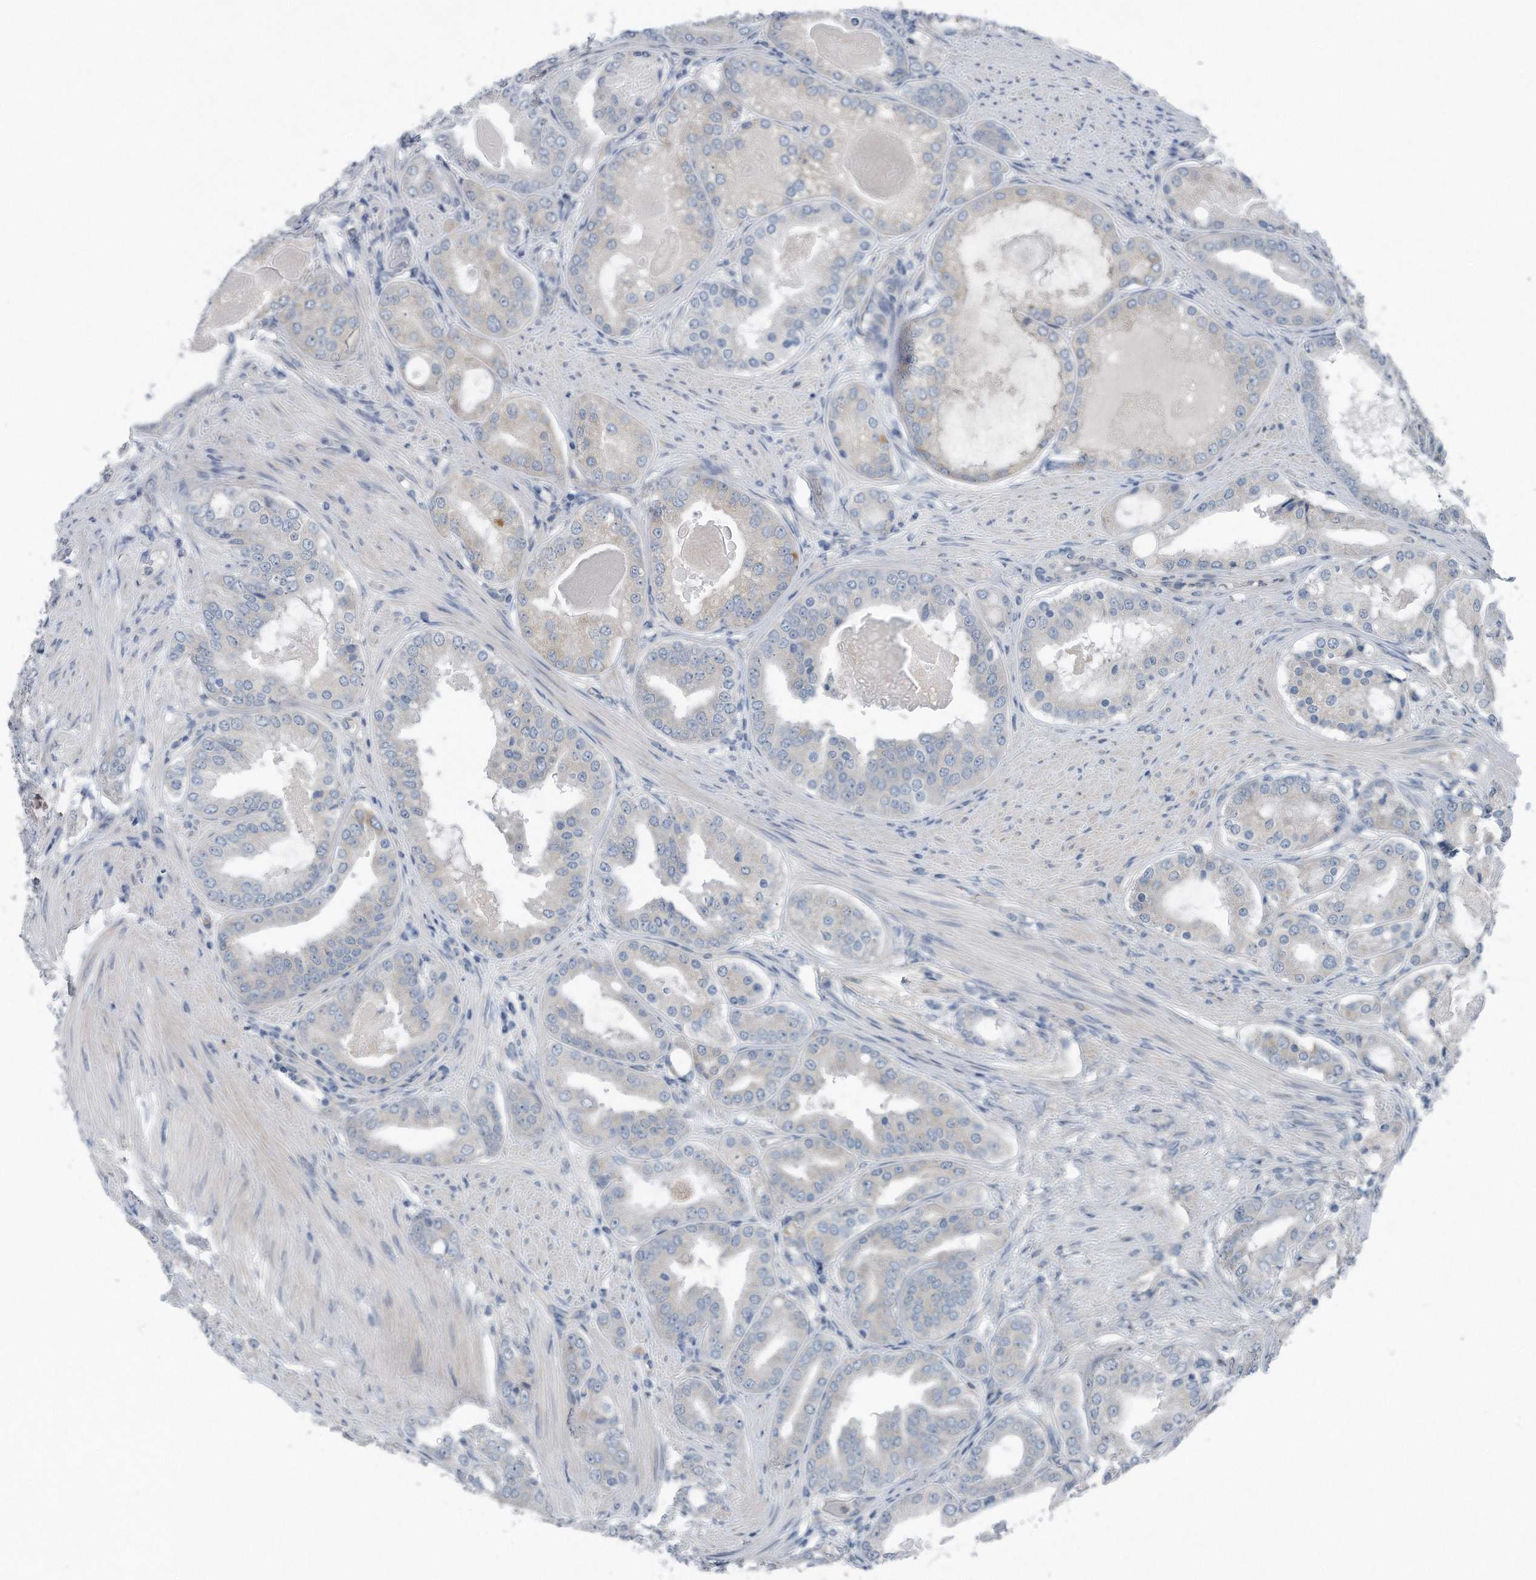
{"staining": {"intensity": "negative", "quantity": "none", "location": "none"}, "tissue": "prostate cancer", "cell_type": "Tumor cells", "image_type": "cancer", "snomed": [{"axis": "morphology", "description": "Adenocarcinoma, High grade"}, {"axis": "topography", "description": "Prostate"}], "caption": "Tumor cells show no significant positivity in adenocarcinoma (high-grade) (prostate).", "gene": "YRDC", "patient": {"sex": "male", "age": 60}}